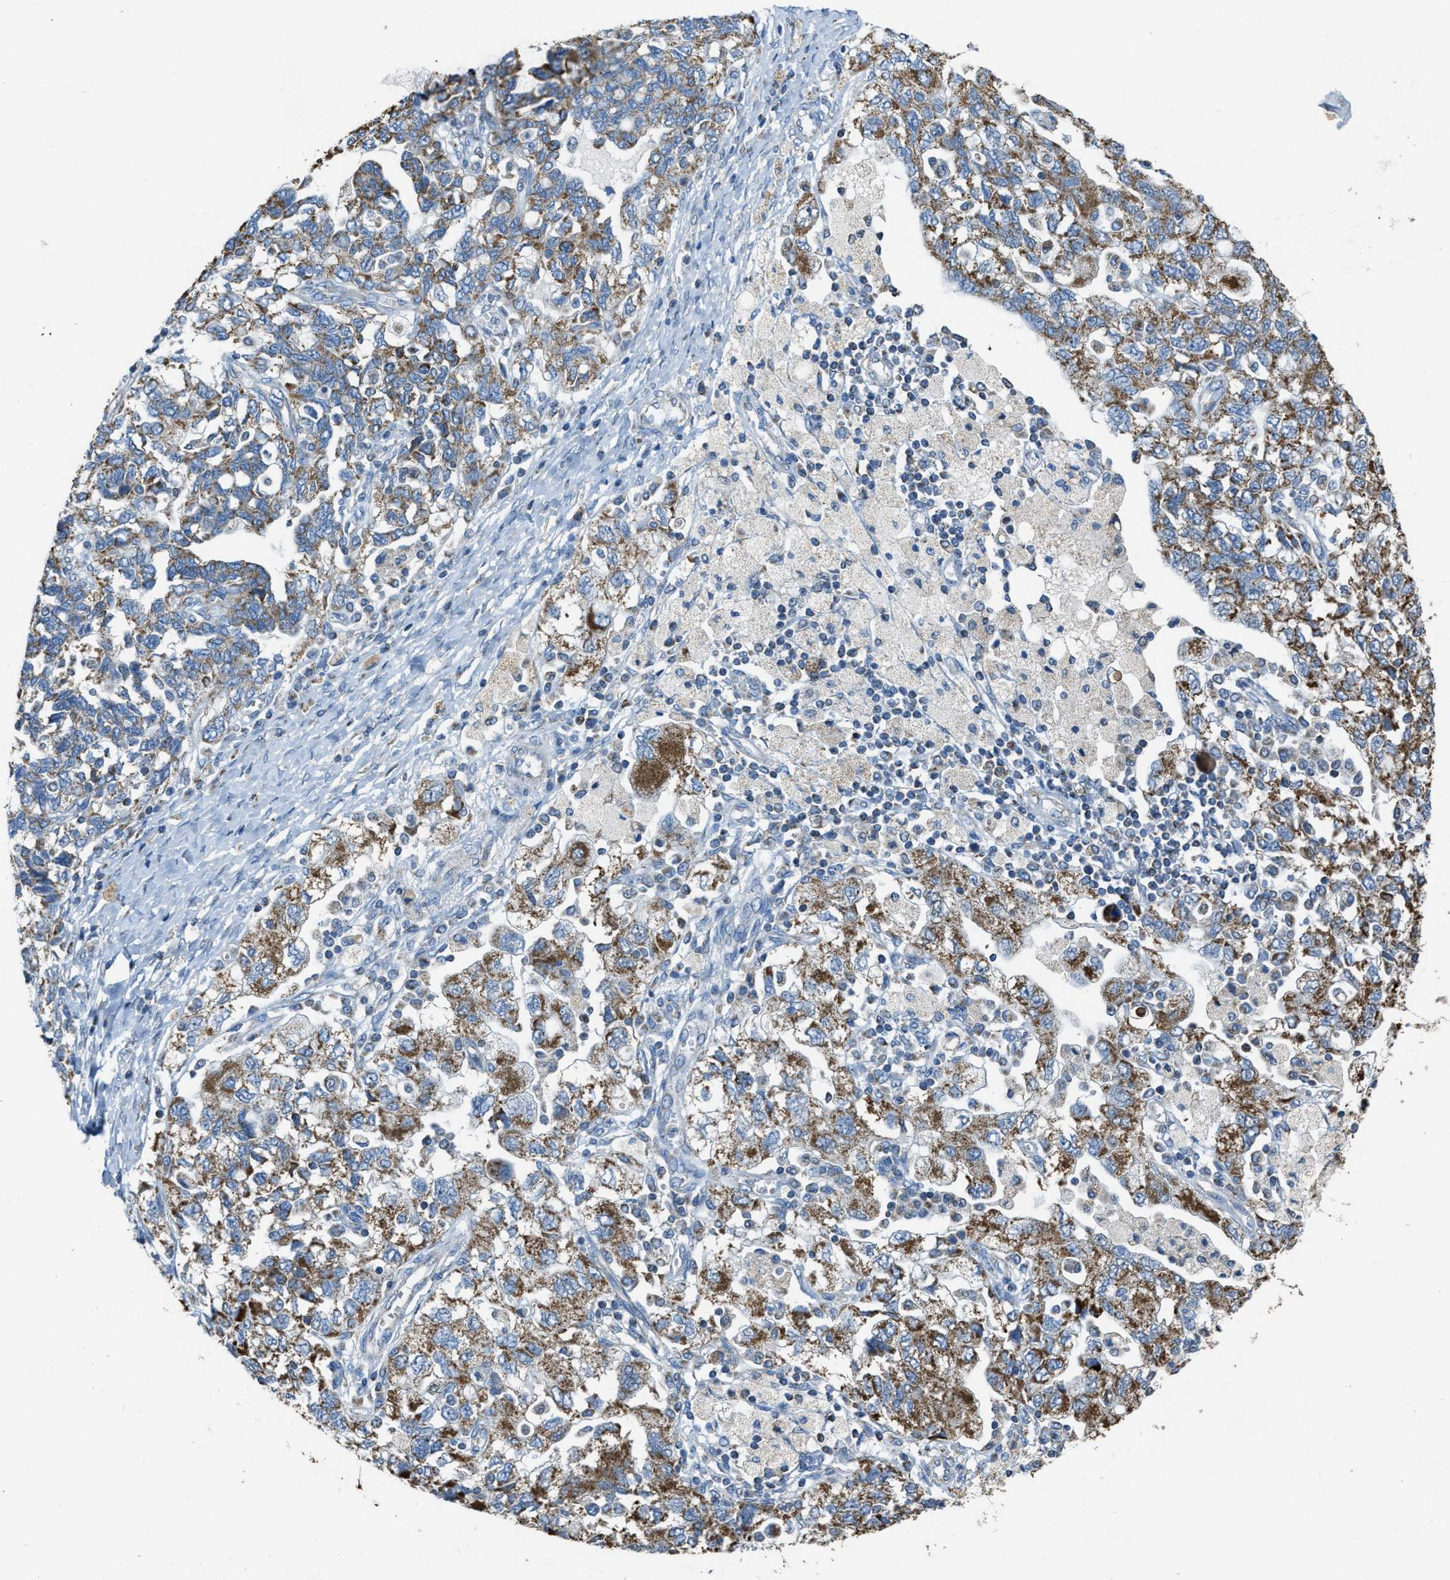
{"staining": {"intensity": "moderate", "quantity": ">75%", "location": "cytoplasmic/membranous"}, "tissue": "ovarian cancer", "cell_type": "Tumor cells", "image_type": "cancer", "snomed": [{"axis": "morphology", "description": "Carcinoma, NOS"}, {"axis": "morphology", "description": "Cystadenocarcinoma, serous, NOS"}, {"axis": "topography", "description": "Ovary"}], "caption": "Human ovarian cancer (serous cystadenocarcinoma) stained with a protein marker exhibits moderate staining in tumor cells.", "gene": "SLC25A11", "patient": {"sex": "female", "age": 69}}